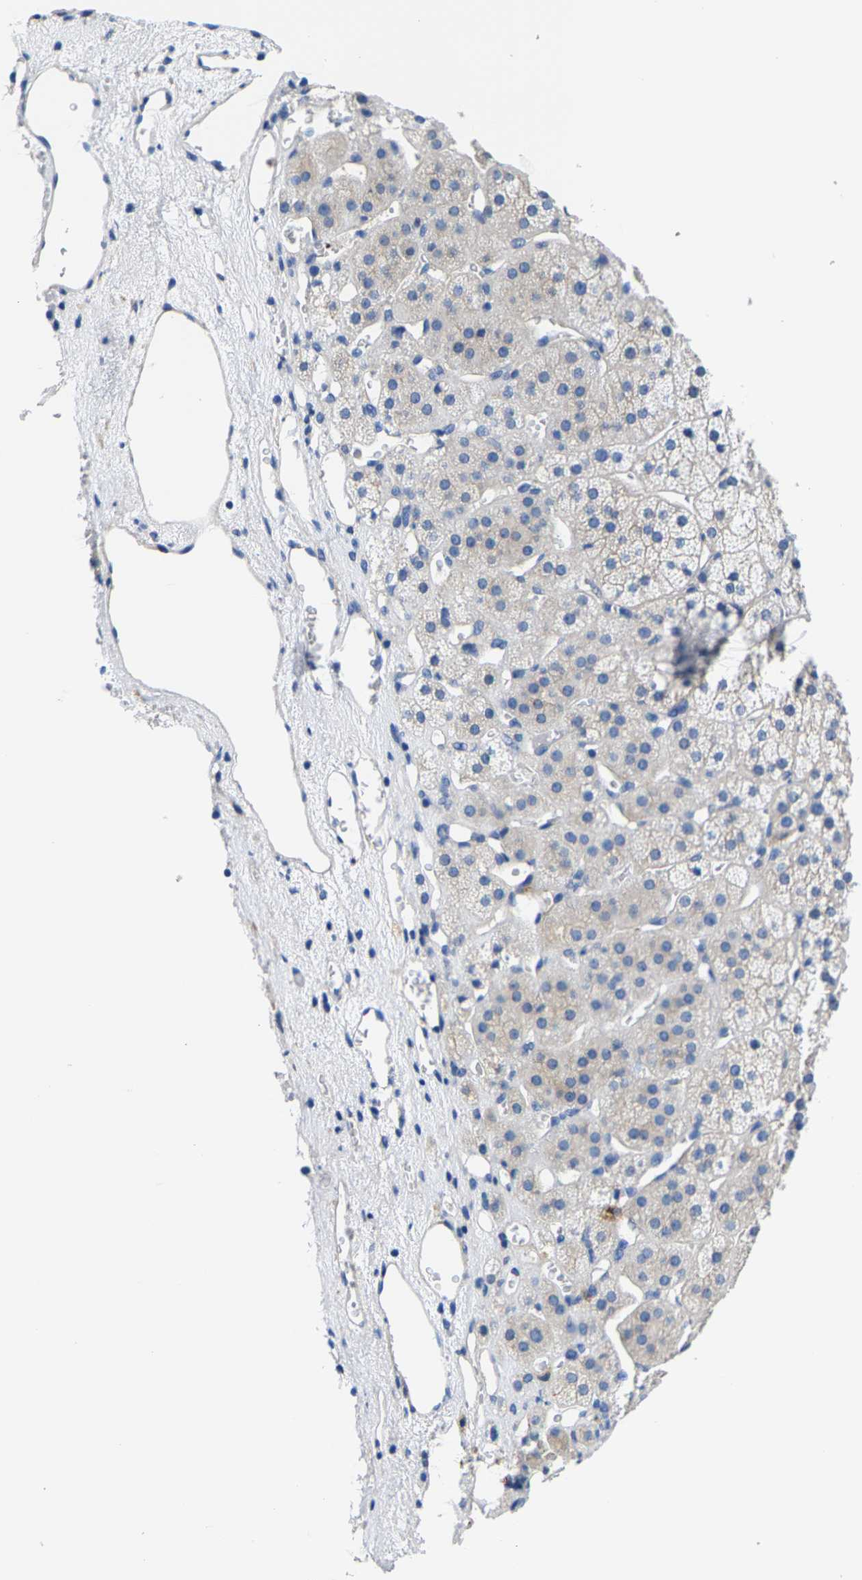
{"staining": {"intensity": "negative", "quantity": "none", "location": "none"}, "tissue": "adrenal gland", "cell_type": "Glandular cells", "image_type": "normal", "snomed": [{"axis": "morphology", "description": "Normal tissue, NOS"}, {"axis": "topography", "description": "Adrenal gland"}], "caption": "This photomicrograph is of benign adrenal gland stained with immunohistochemistry (IHC) to label a protein in brown with the nuclei are counter-stained blue. There is no staining in glandular cells. The staining is performed using DAB (3,3'-diaminobenzidine) brown chromogen with nuclei counter-stained in using hematoxylin.", "gene": "DSCAM", "patient": {"sex": "female", "age": 44}}